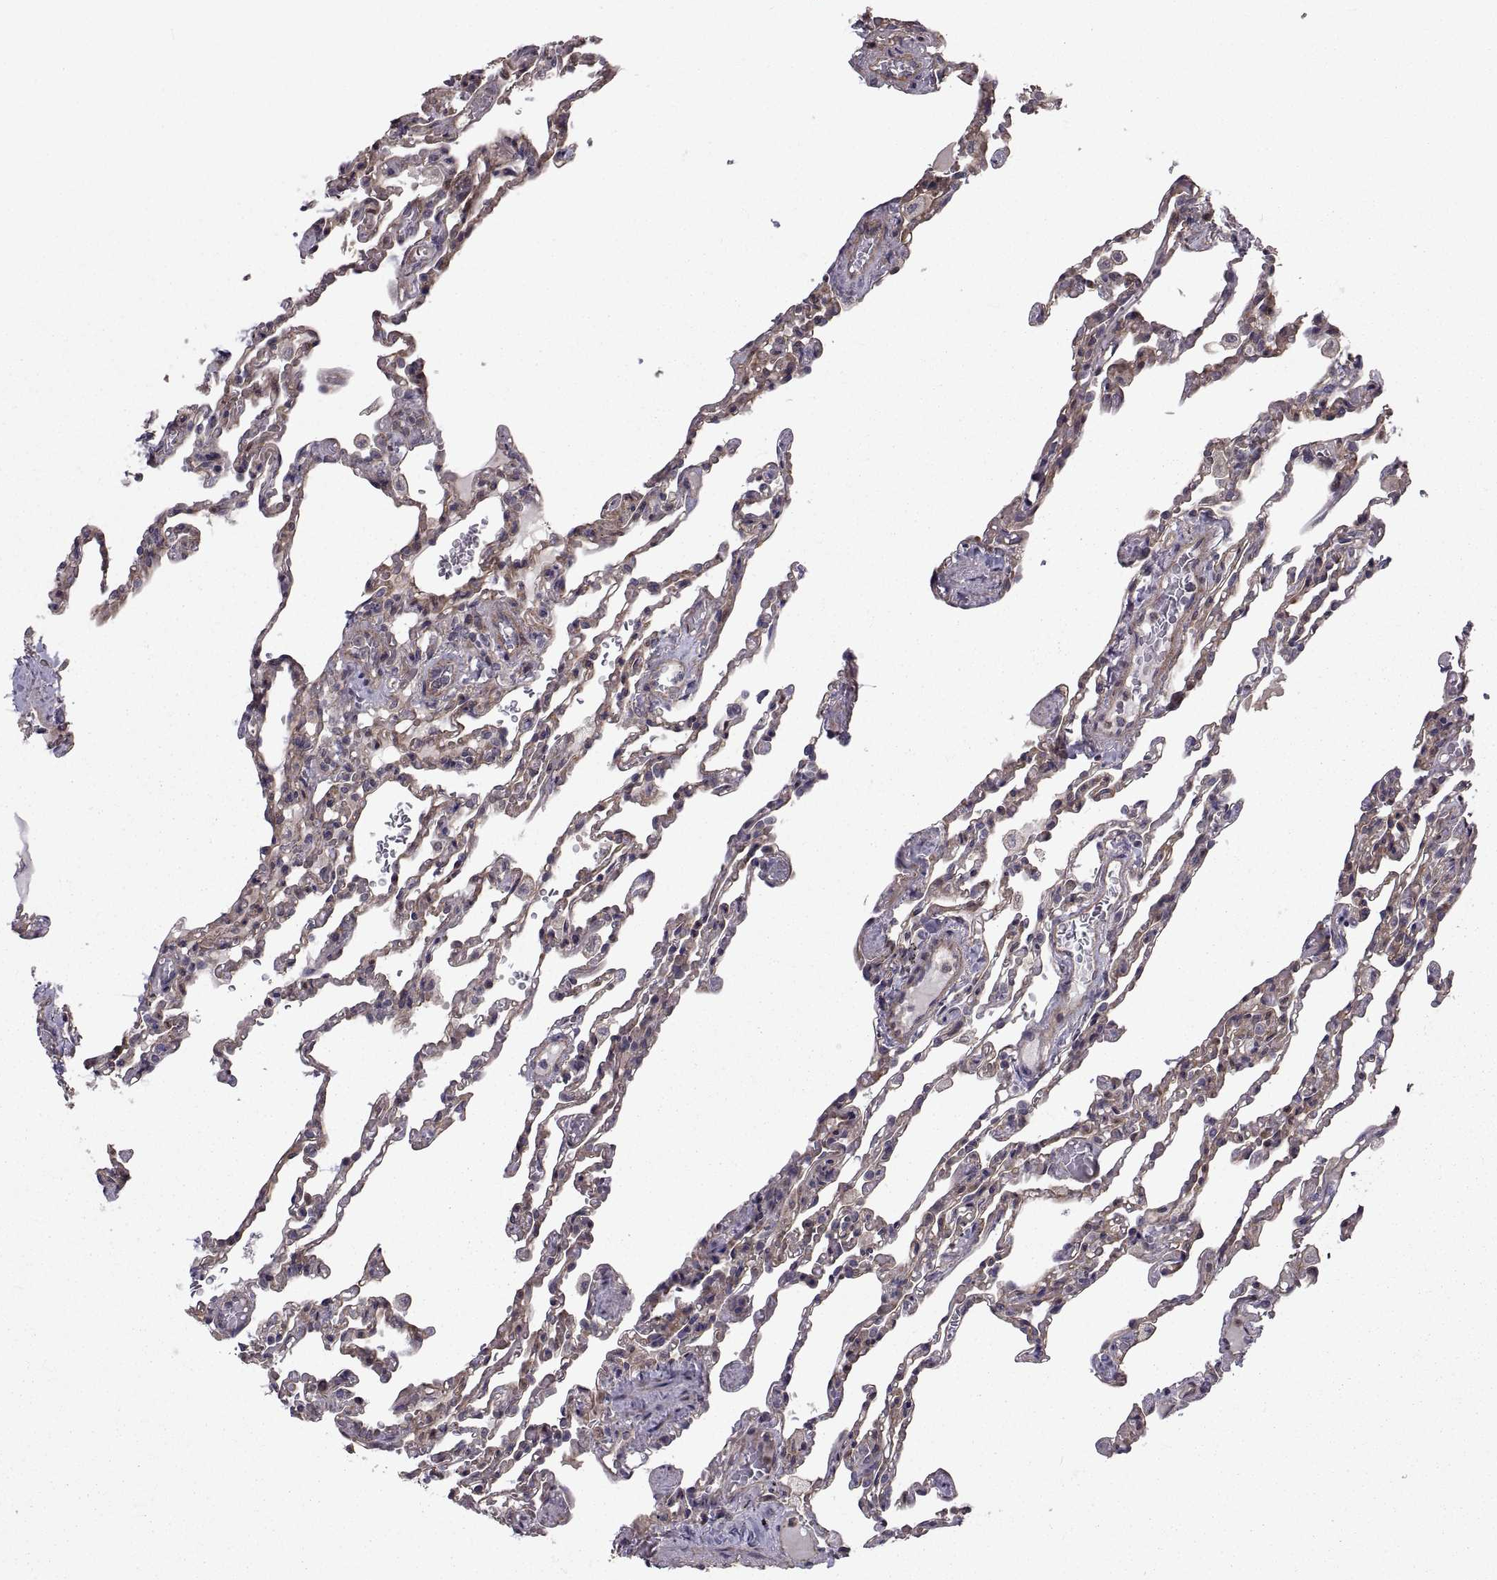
{"staining": {"intensity": "moderate", "quantity": "25%-75%", "location": "cytoplasmic/membranous"}, "tissue": "lung", "cell_type": "Alveolar cells", "image_type": "normal", "snomed": [{"axis": "morphology", "description": "Normal tissue, NOS"}, {"axis": "topography", "description": "Lung"}], "caption": "High-power microscopy captured an IHC image of unremarkable lung, revealing moderate cytoplasmic/membranous positivity in about 25%-75% of alveolar cells.", "gene": "PMM2", "patient": {"sex": "female", "age": 43}}